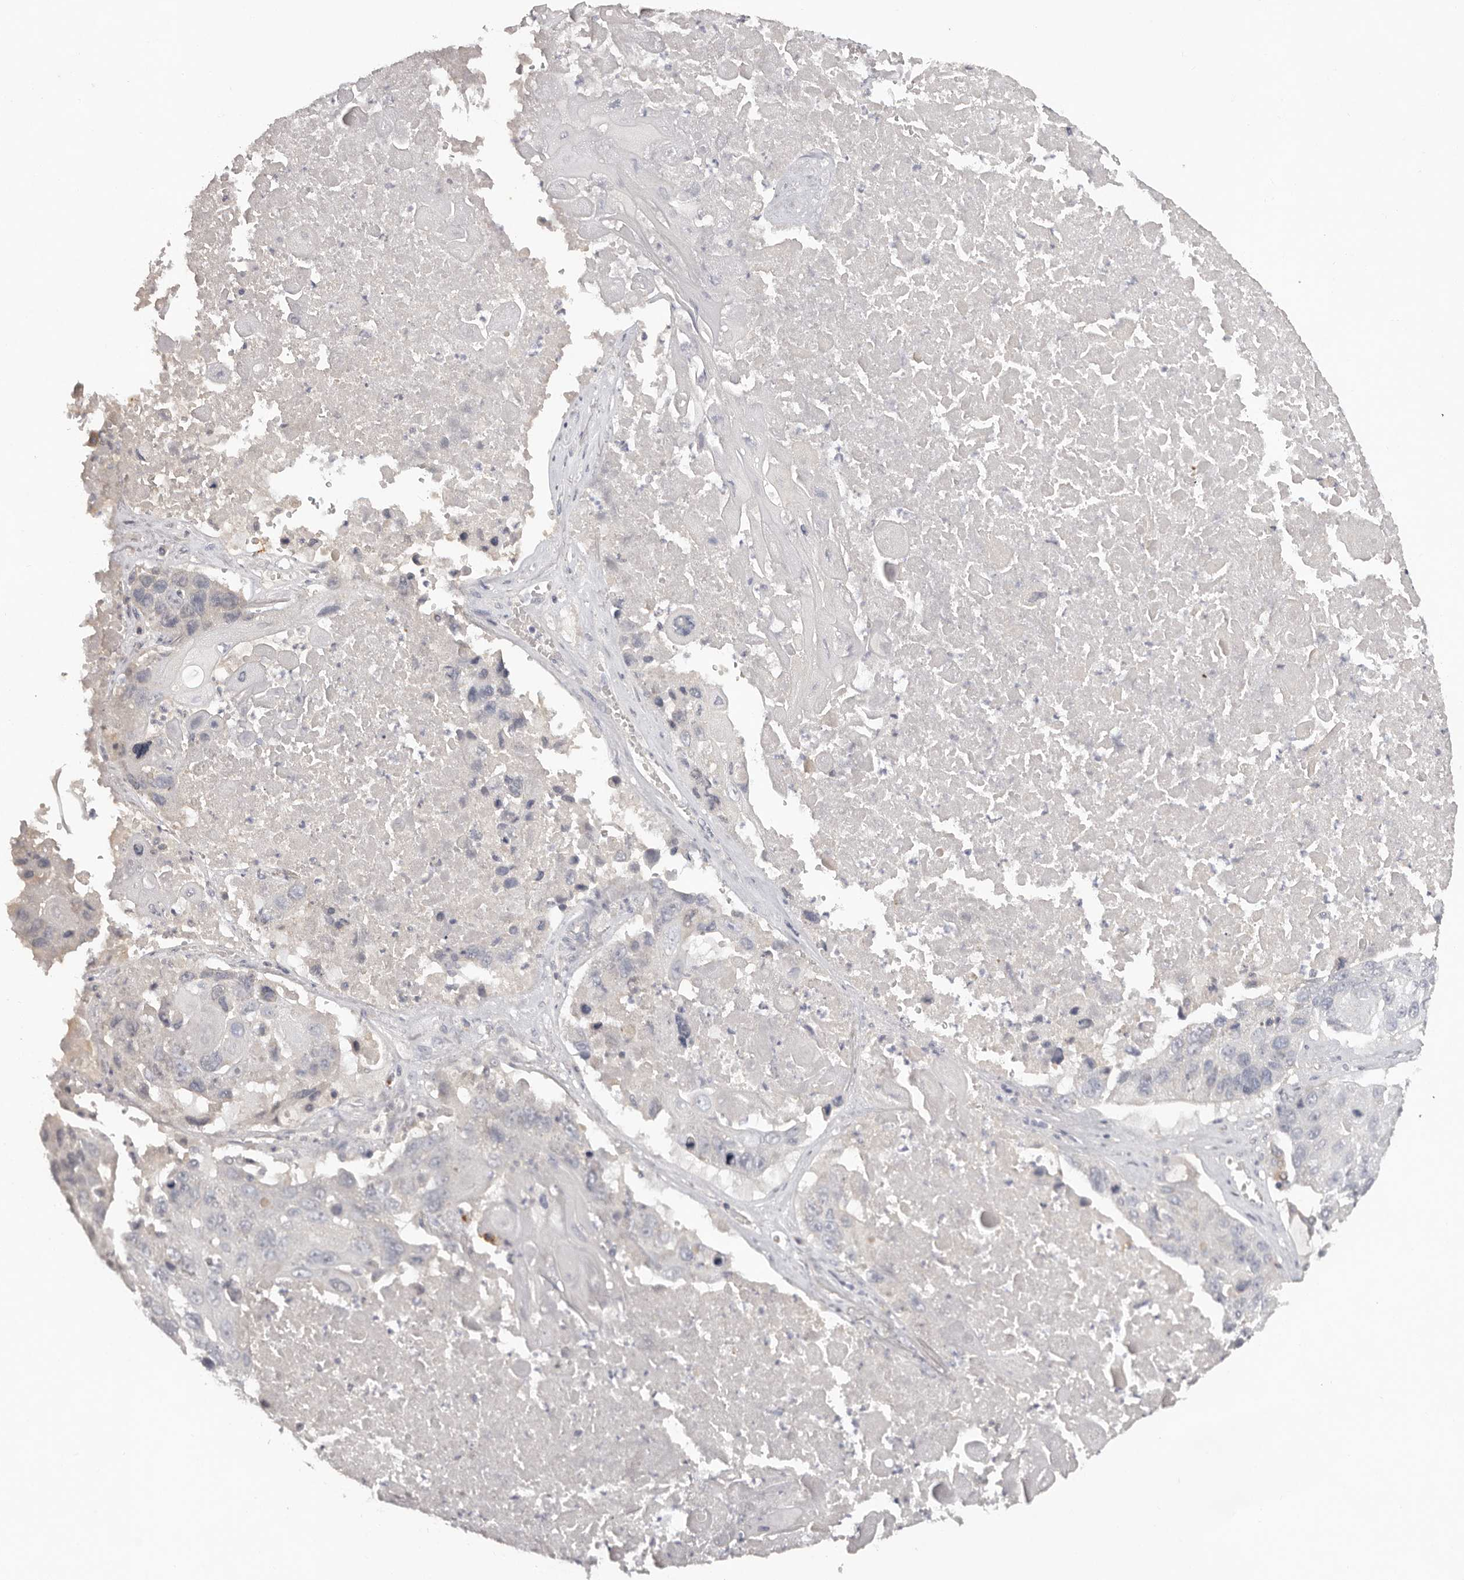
{"staining": {"intensity": "negative", "quantity": "none", "location": "none"}, "tissue": "lung cancer", "cell_type": "Tumor cells", "image_type": "cancer", "snomed": [{"axis": "morphology", "description": "Squamous cell carcinoma, NOS"}, {"axis": "topography", "description": "Lung"}], "caption": "Lung cancer (squamous cell carcinoma) stained for a protein using immunohistochemistry (IHC) reveals no positivity tumor cells.", "gene": "SCUBE2", "patient": {"sex": "male", "age": 61}}